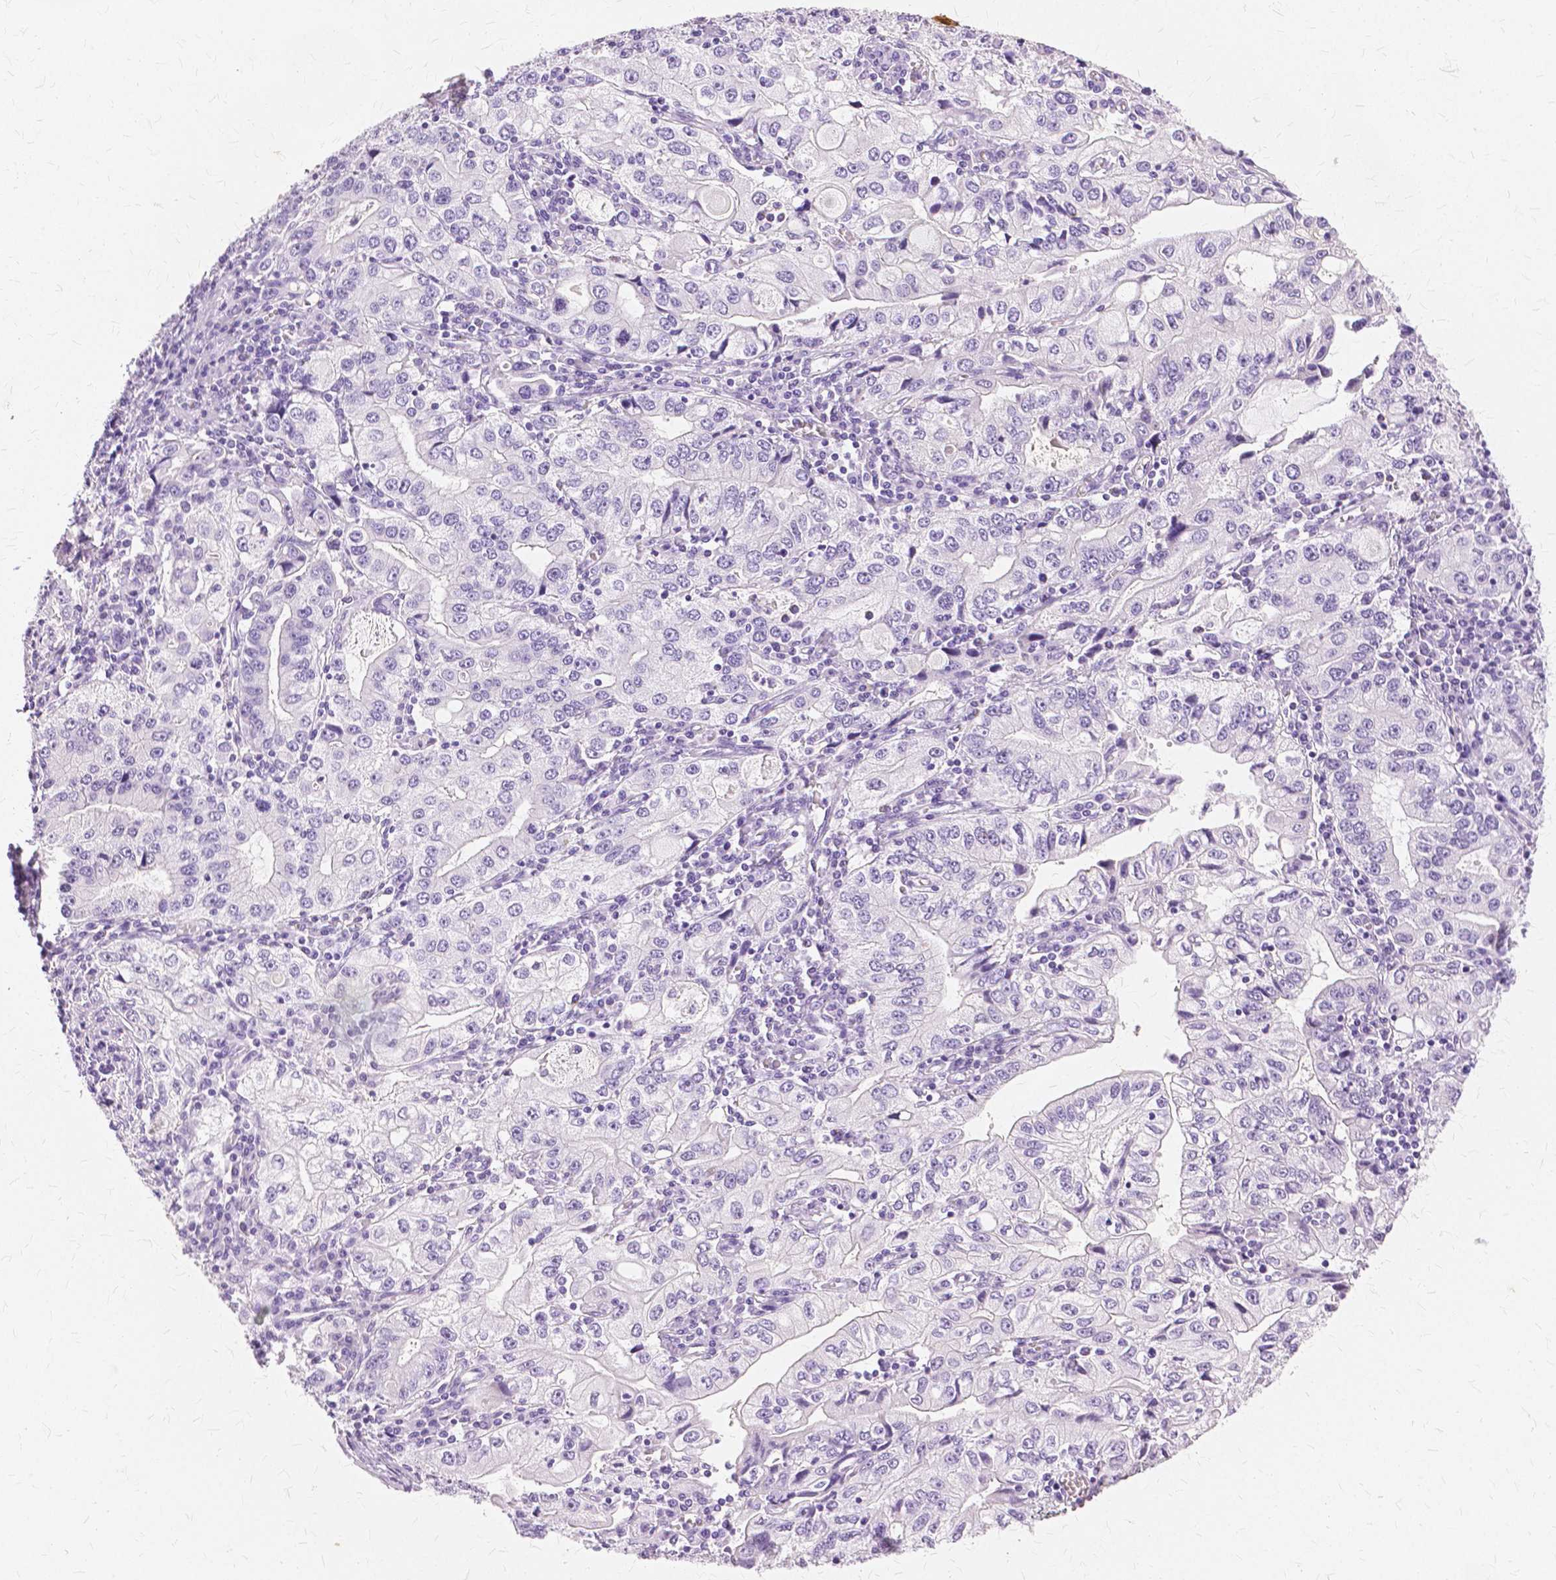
{"staining": {"intensity": "negative", "quantity": "none", "location": "none"}, "tissue": "stomach cancer", "cell_type": "Tumor cells", "image_type": "cancer", "snomed": [{"axis": "morphology", "description": "Adenocarcinoma, NOS"}, {"axis": "topography", "description": "Stomach, lower"}], "caption": "This micrograph is of stomach cancer stained with immunohistochemistry (IHC) to label a protein in brown with the nuclei are counter-stained blue. There is no staining in tumor cells.", "gene": "TGM1", "patient": {"sex": "female", "age": 72}}